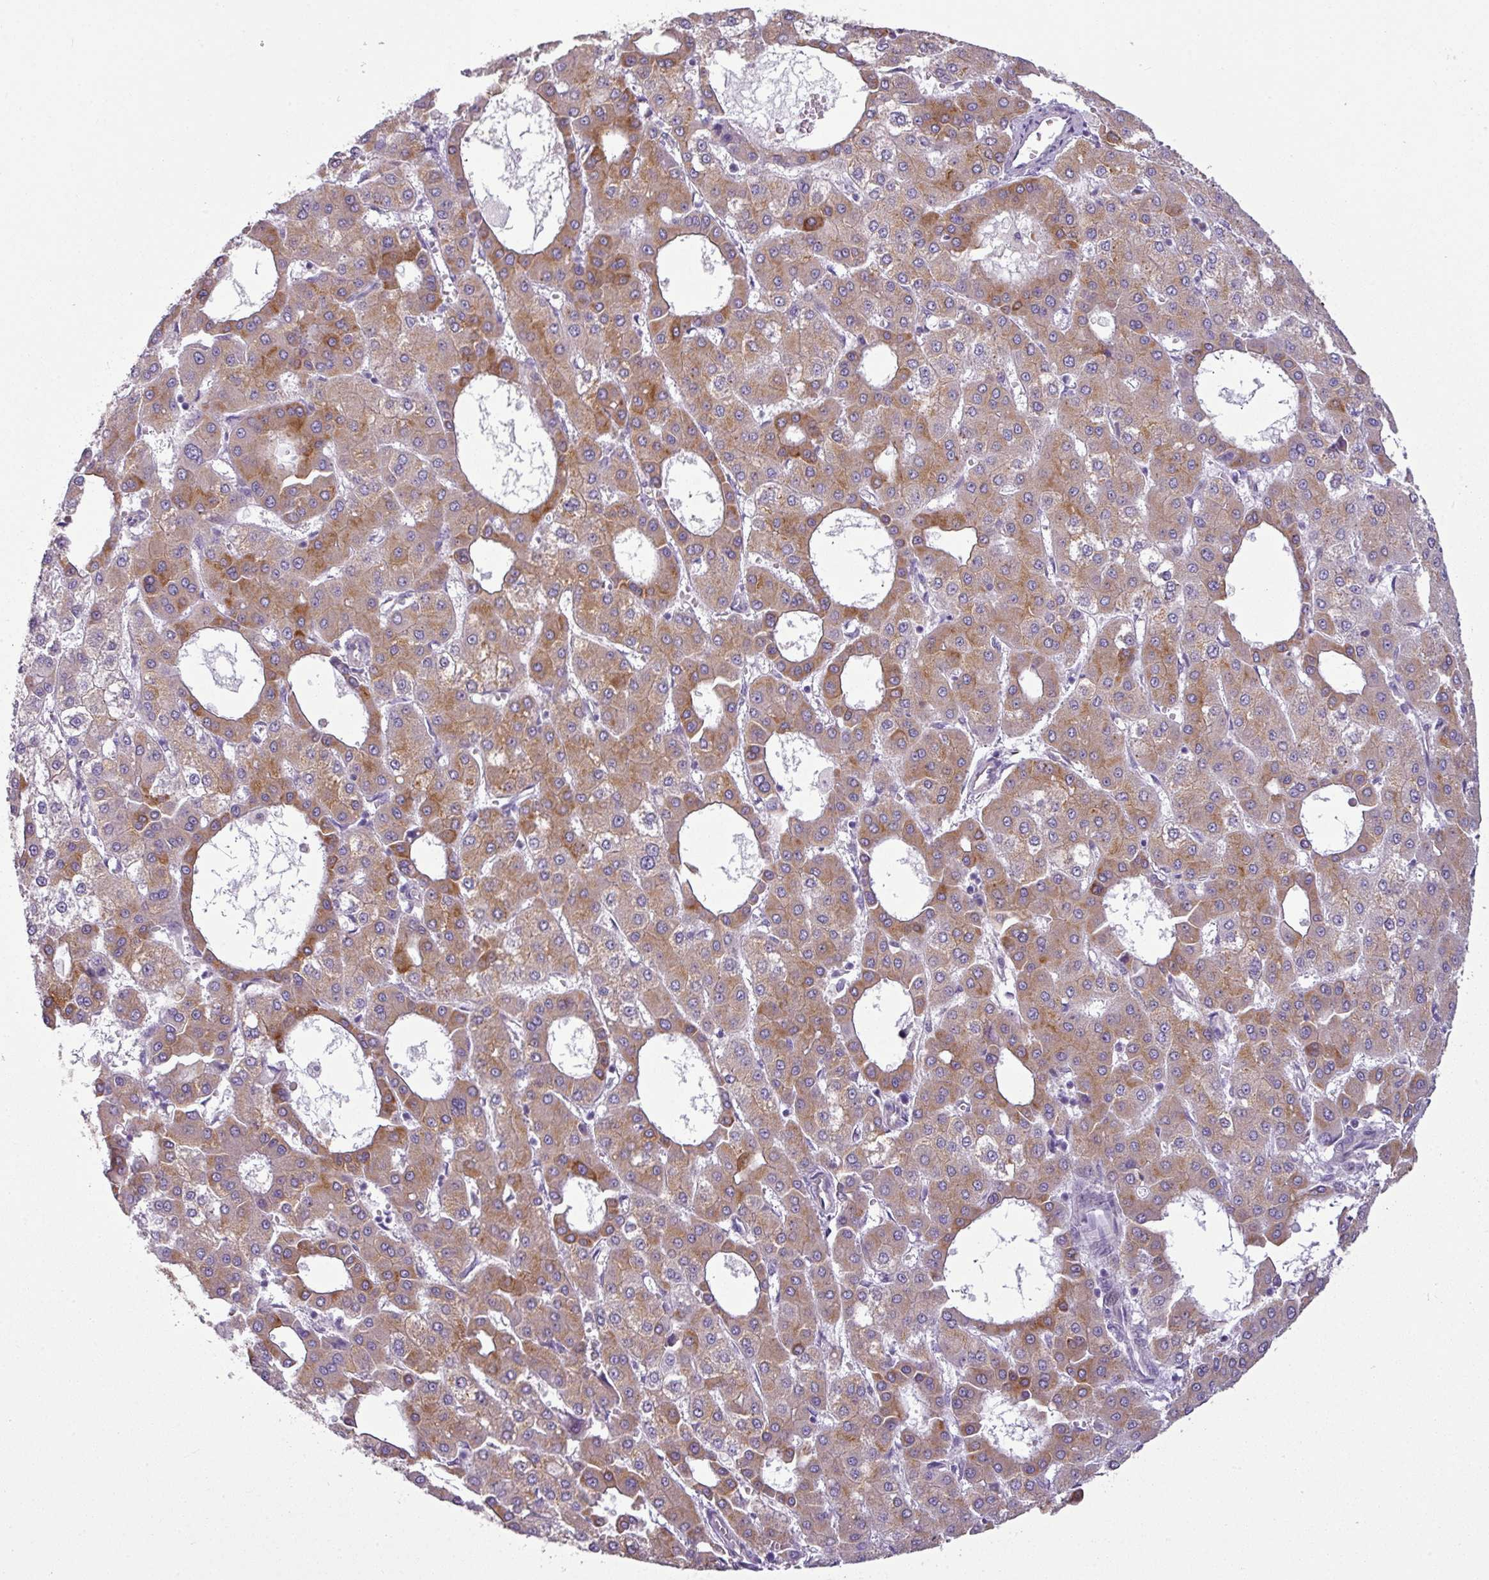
{"staining": {"intensity": "moderate", "quantity": ">75%", "location": "cytoplasmic/membranous"}, "tissue": "liver cancer", "cell_type": "Tumor cells", "image_type": "cancer", "snomed": [{"axis": "morphology", "description": "Carcinoma, Hepatocellular, NOS"}, {"axis": "topography", "description": "Liver"}], "caption": "Moderate cytoplasmic/membranous staining is appreciated in about >75% of tumor cells in liver hepatocellular carcinoma.", "gene": "TOR1AIP2", "patient": {"sex": "male", "age": 47}}